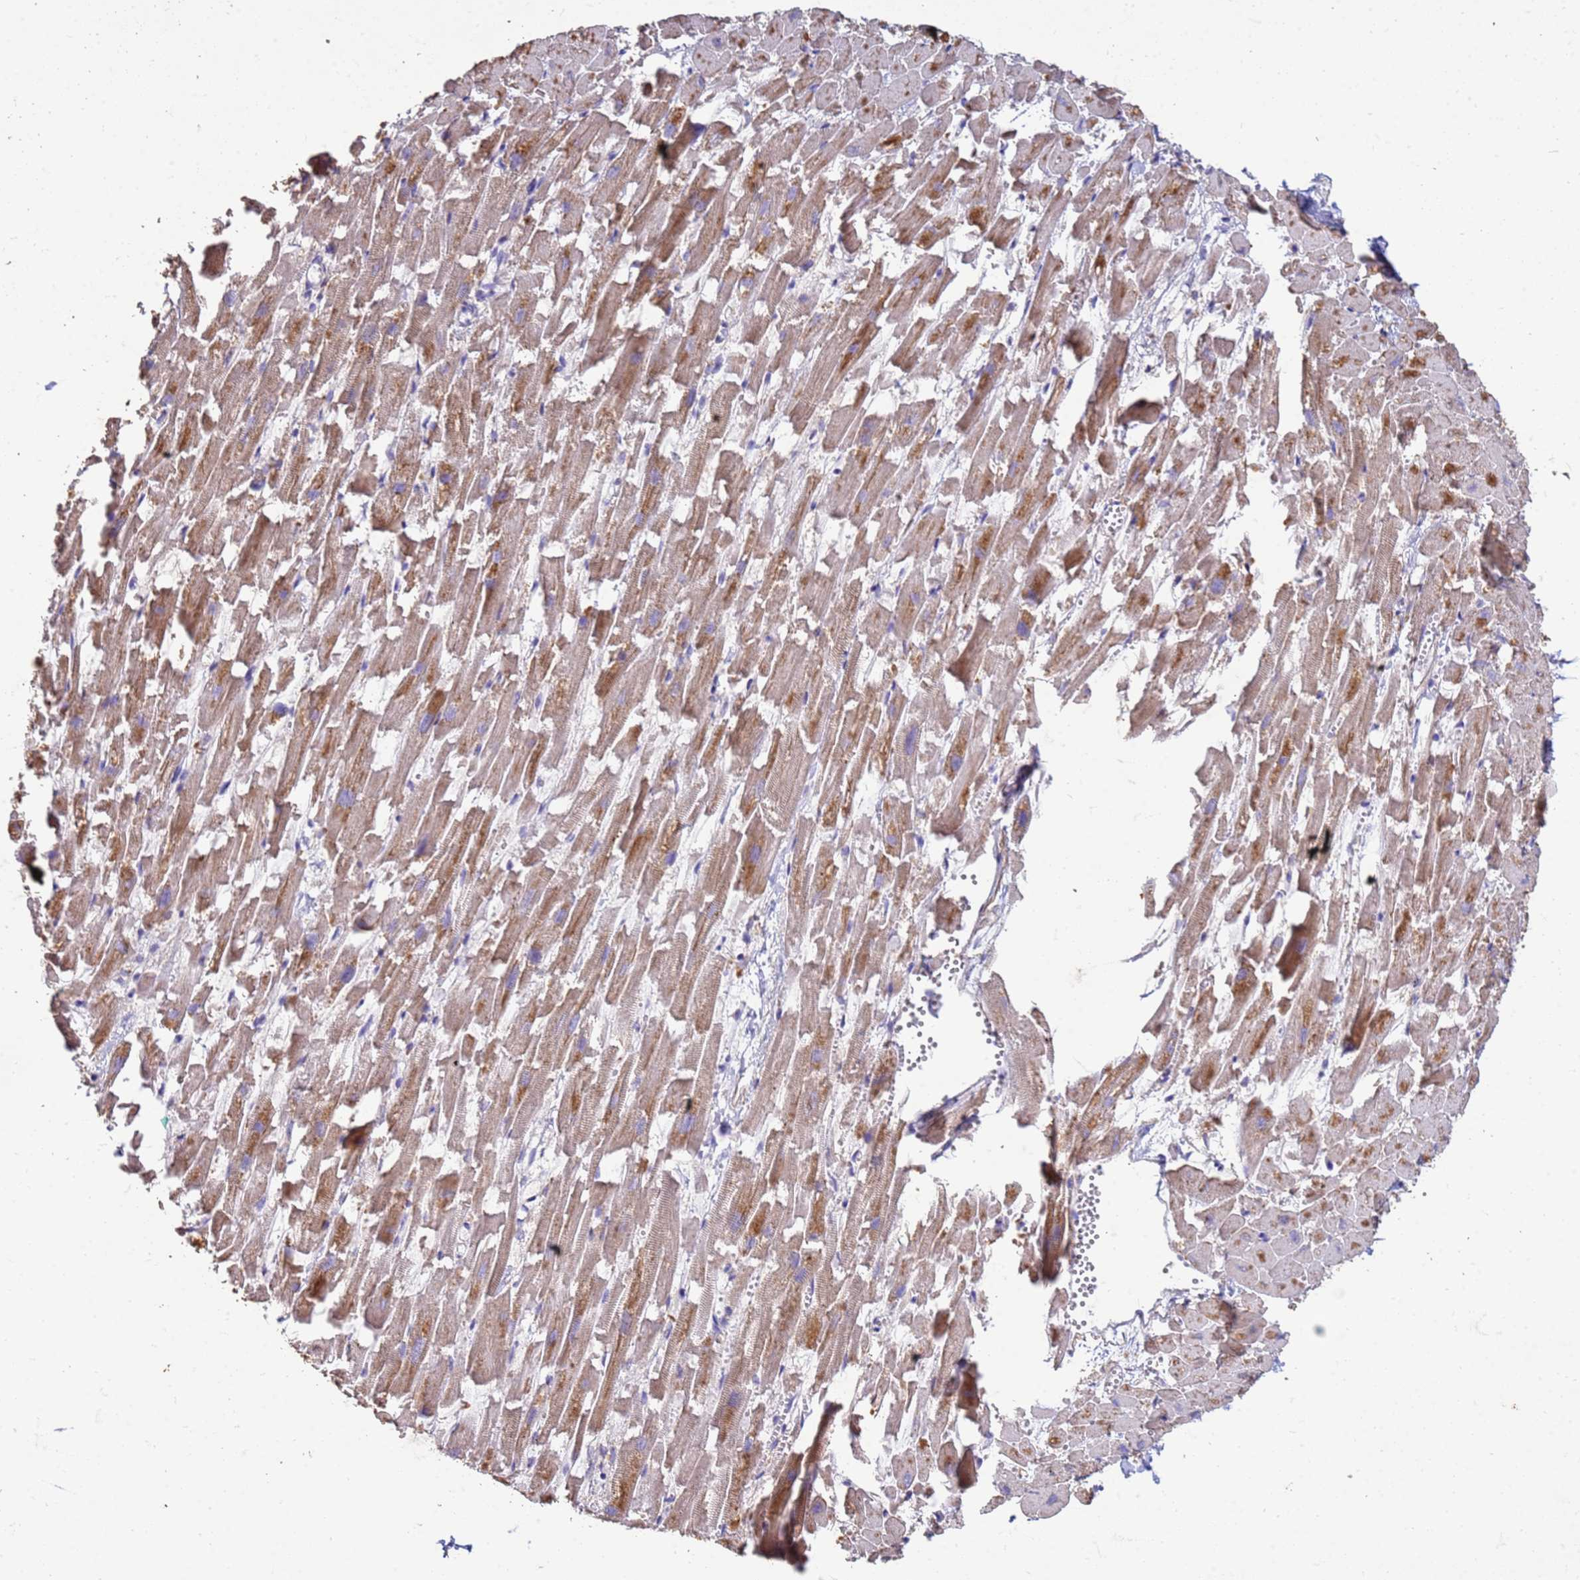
{"staining": {"intensity": "moderate", "quantity": "25%-75%", "location": "cytoplasmic/membranous"}, "tissue": "heart muscle", "cell_type": "Cardiomyocytes", "image_type": "normal", "snomed": [{"axis": "morphology", "description": "Normal tissue, NOS"}, {"axis": "topography", "description": "Heart"}], "caption": "Immunohistochemistry (IHC) (DAB (3,3'-diaminobenzidine)) staining of normal heart muscle shows moderate cytoplasmic/membranous protein expression in approximately 25%-75% of cardiomyocytes. Immunohistochemistry (IHC) stains the protein of interest in brown and the nuclei are stained blue.", "gene": "SLC25A15", "patient": {"sex": "female", "age": 64}}